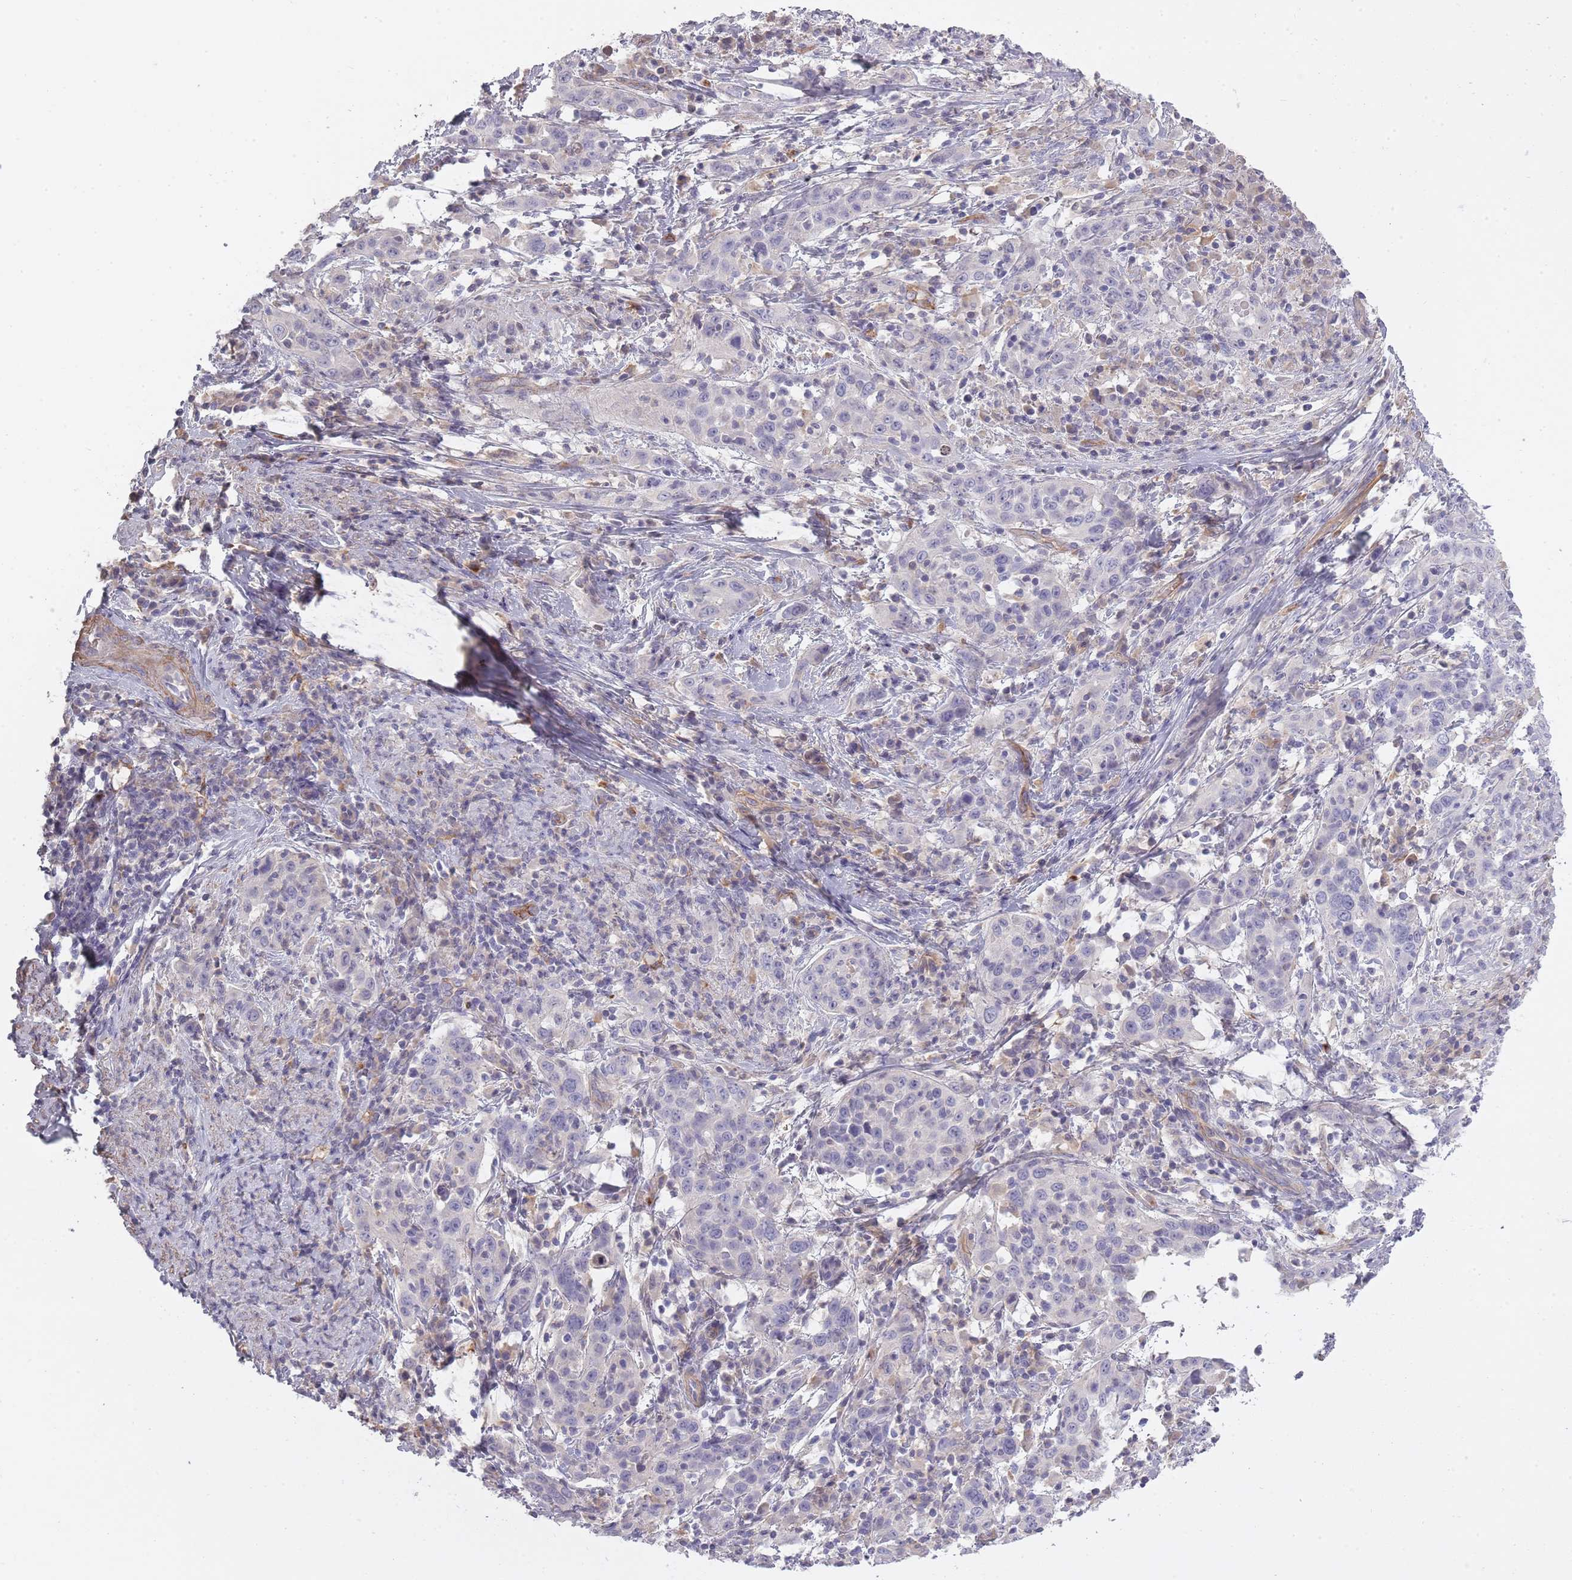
{"staining": {"intensity": "negative", "quantity": "none", "location": "none"}, "tissue": "cervical cancer", "cell_type": "Tumor cells", "image_type": "cancer", "snomed": [{"axis": "morphology", "description": "Squamous cell carcinoma, NOS"}, {"axis": "topography", "description": "Cervix"}], "caption": "A photomicrograph of cervical squamous cell carcinoma stained for a protein demonstrates no brown staining in tumor cells.", "gene": "SLC8A2", "patient": {"sex": "female", "age": 46}}